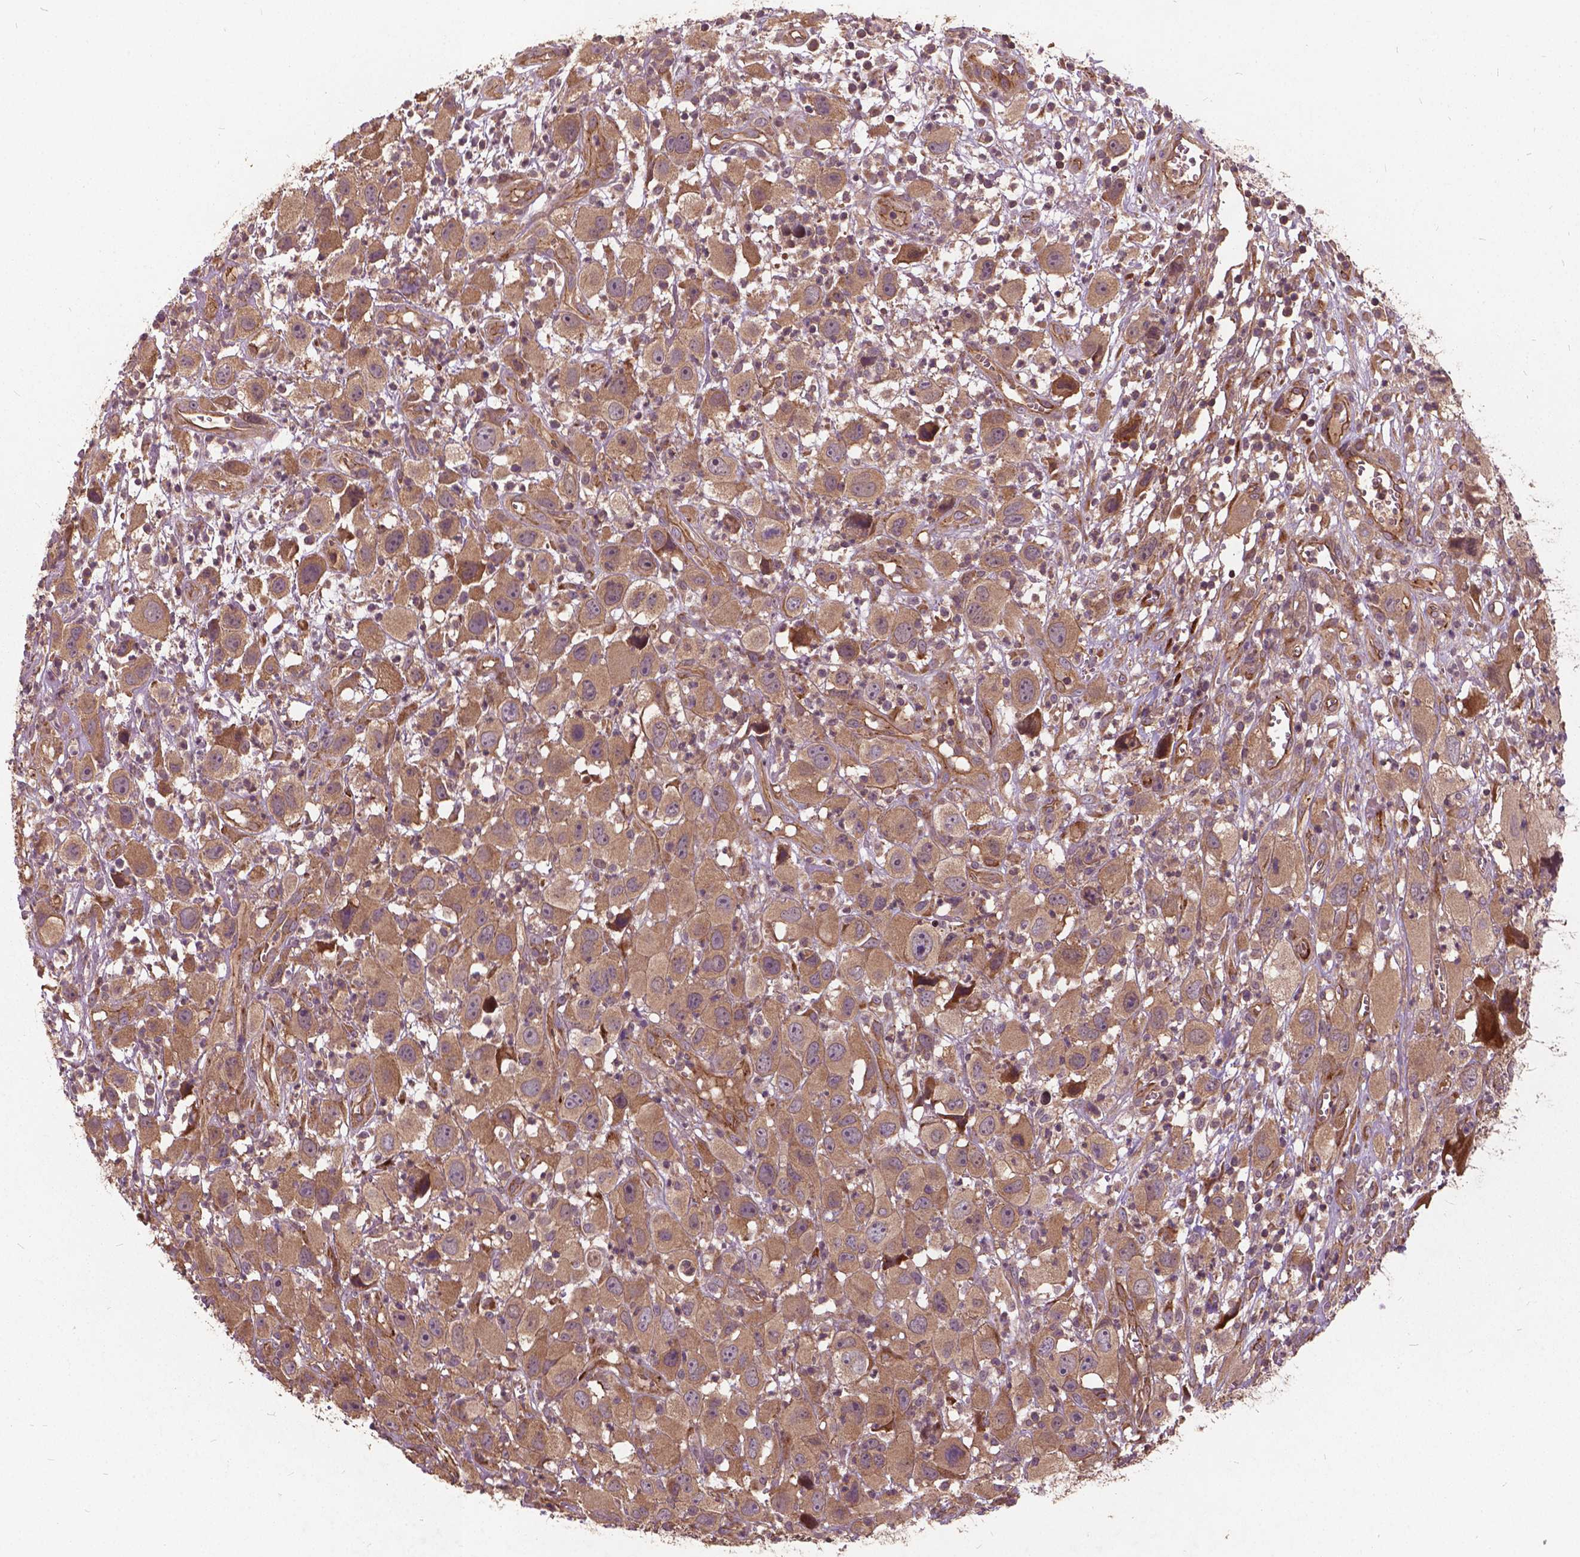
{"staining": {"intensity": "moderate", "quantity": ">75%", "location": "cytoplasmic/membranous"}, "tissue": "head and neck cancer", "cell_type": "Tumor cells", "image_type": "cancer", "snomed": [{"axis": "morphology", "description": "Squamous cell carcinoma, NOS"}, {"axis": "morphology", "description": "Squamous cell carcinoma, metastatic, NOS"}, {"axis": "topography", "description": "Oral tissue"}, {"axis": "topography", "description": "Head-Neck"}], "caption": "Brown immunohistochemical staining in squamous cell carcinoma (head and neck) displays moderate cytoplasmic/membranous staining in approximately >75% of tumor cells. (Stains: DAB in brown, nuclei in blue, Microscopy: brightfield microscopy at high magnification).", "gene": "UBXN2A", "patient": {"sex": "female", "age": 85}}